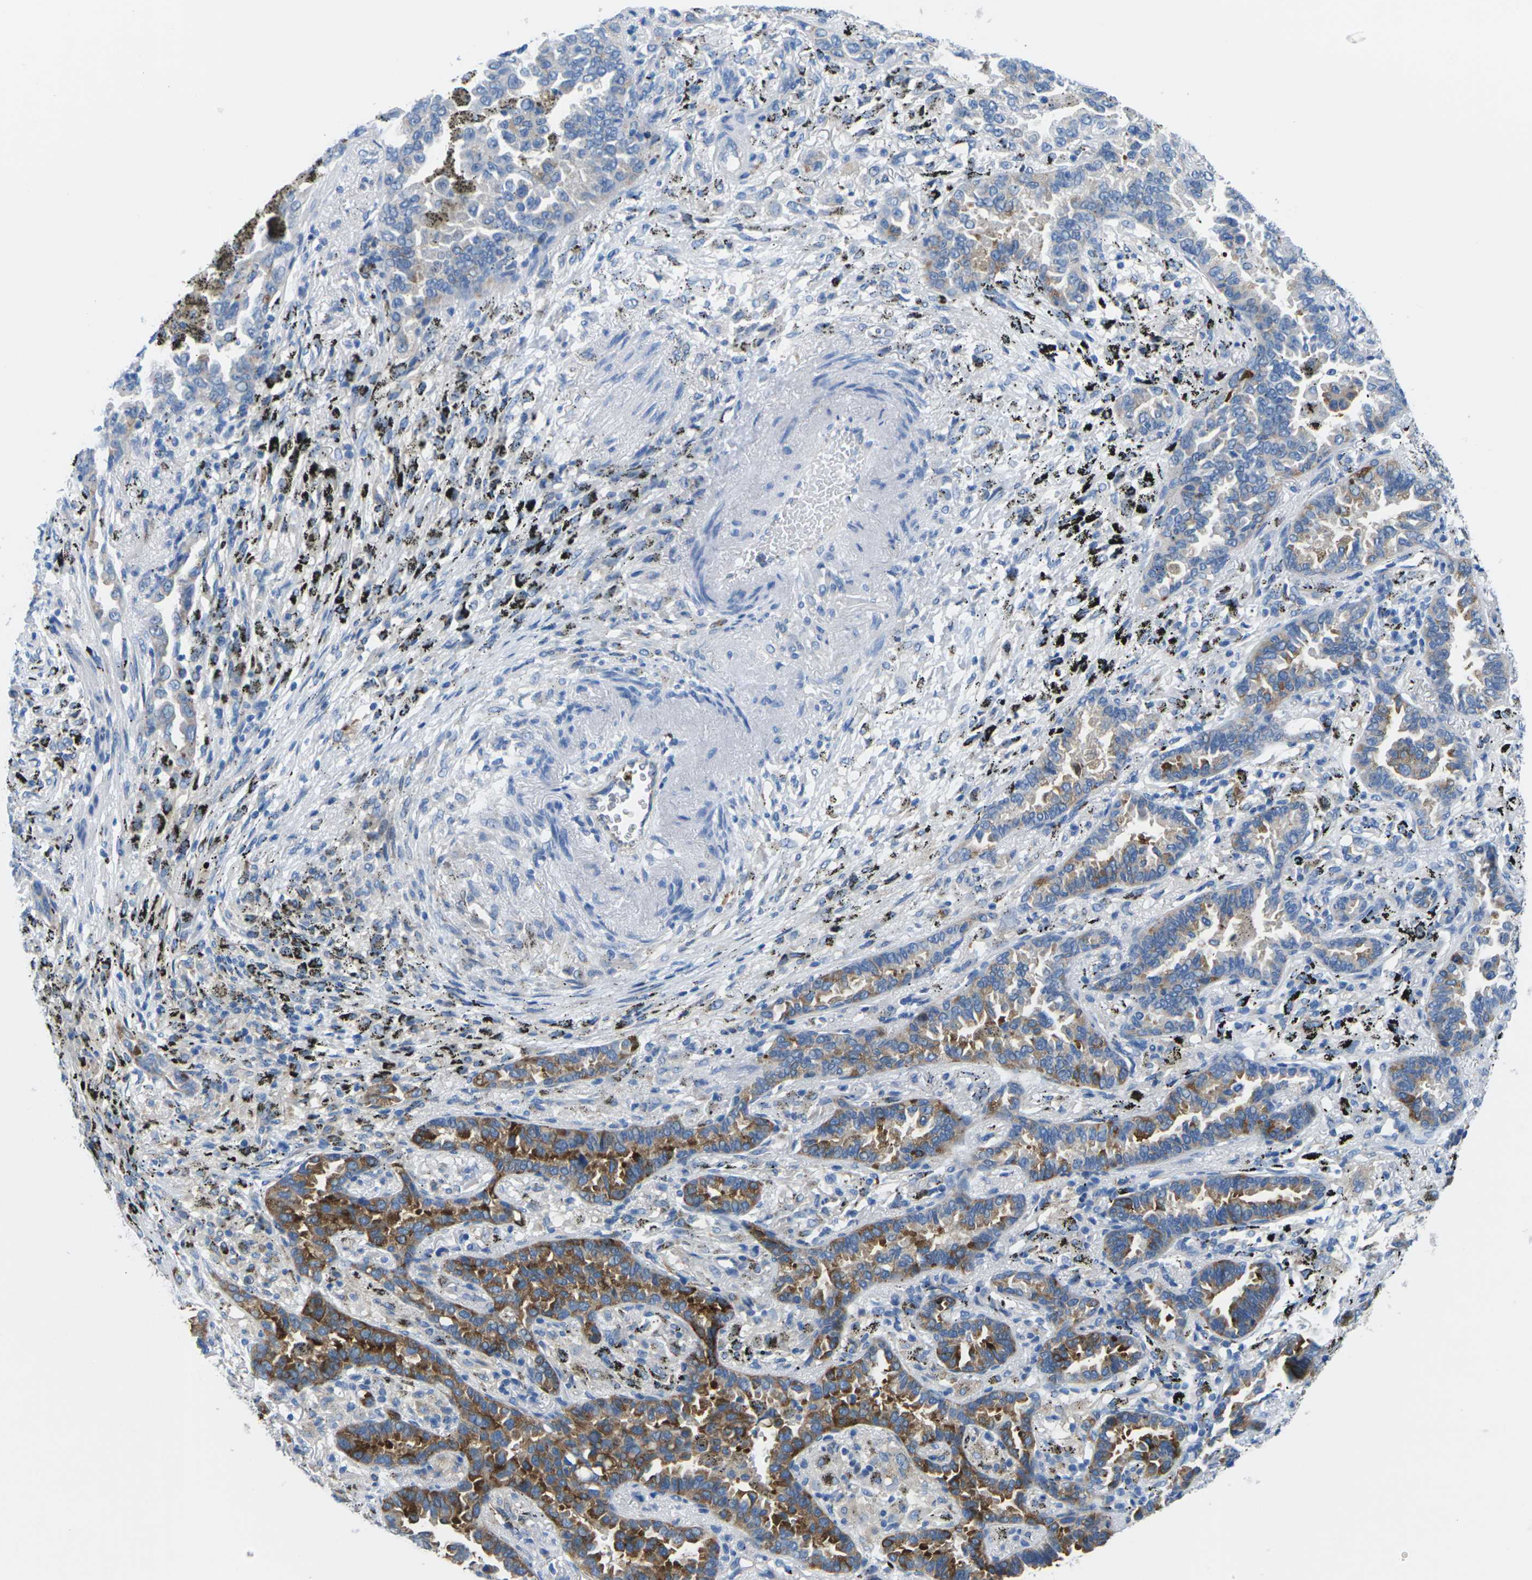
{"staining": {"intensity": "moderate", "quantity": "25%-75%", "location": "cytoplasmic/membranous"}, "tissue": "lung cancer", "cell_type": "Tumor cells", "image_type": "cancer", "snomed": [{"axis": "morphology", "description": "Normal tissue, NOS"}, {"axis": "morphology", "description": "Adenocarcinoma, NOS"}, {"axis": "topography", "description": "Lung"}], "caption": "Immunohistochemistry staining of lung adenocarcinoma, which exhibits medium levels of moderate cytoplasmic/membranous expression in approximately 25%-75% of tumor cells indicating moderate cytoplasmic/membranous protein staining. The staining was performed using DAB (brown) for protein detection and nuclei were counterstained in hematoxylin (blue).", "gene": "SYNGR2", "patient": {"sex": "male", "age": 59}}